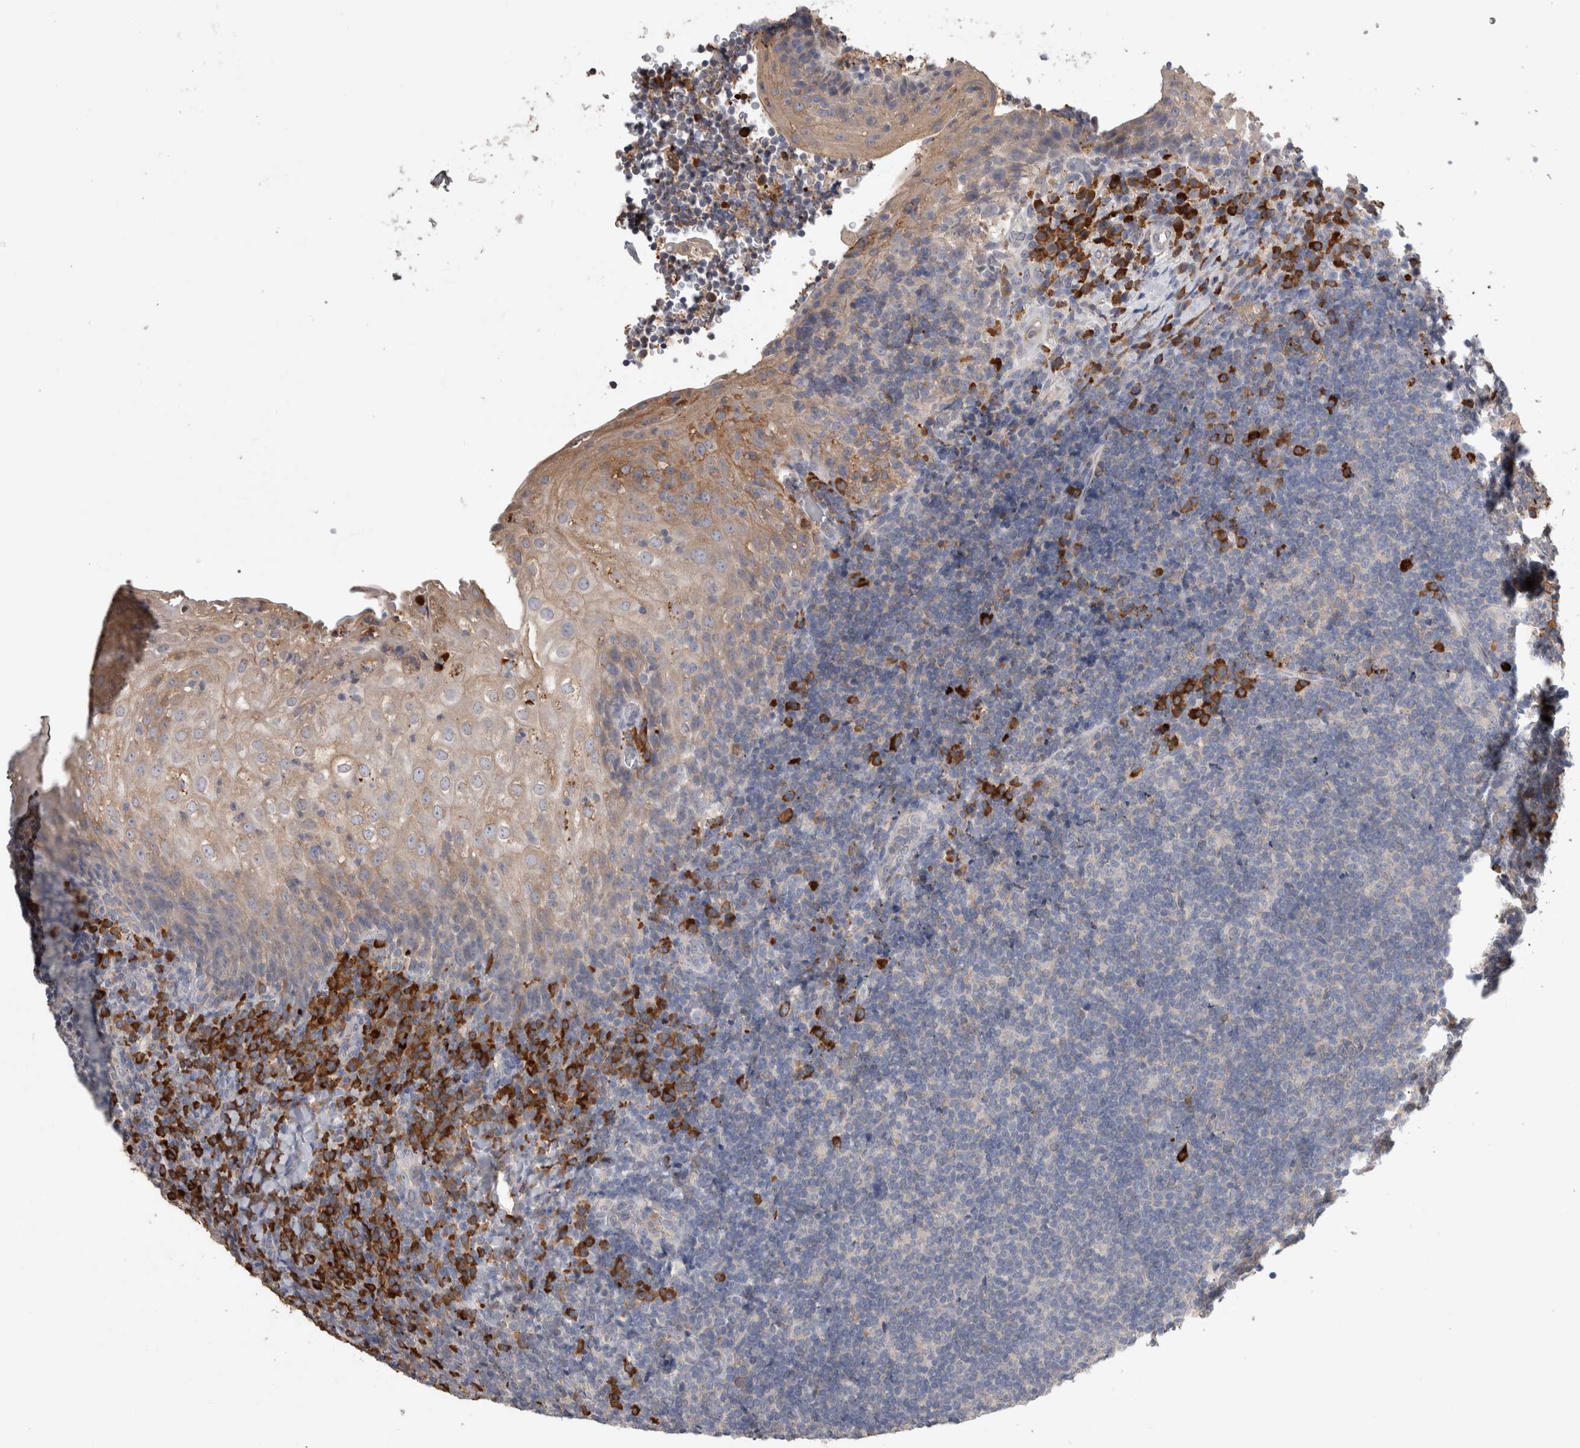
{"staining": {"intensity": "strong", "quantity": "<25%", "location": "cytoplasmic/membranous"}, "tissue": "tonsil", "cell_type": "Germinal center cells", "image_type": "normal", "snomed": [{"axis": "morphology", "description": "Normal tissue, NOS"}, {"axis": "topography", "description": "Tonsil"}], "caption": "Approximately <25% of germinal center cells in unremarkable tonsil demonstrate strong cytoplasmic/membranous protein expression as visualized by brown immunohistochemical staining.", "gene": "PPP3CC", "patient": {"sex": "male", "age": 37}}